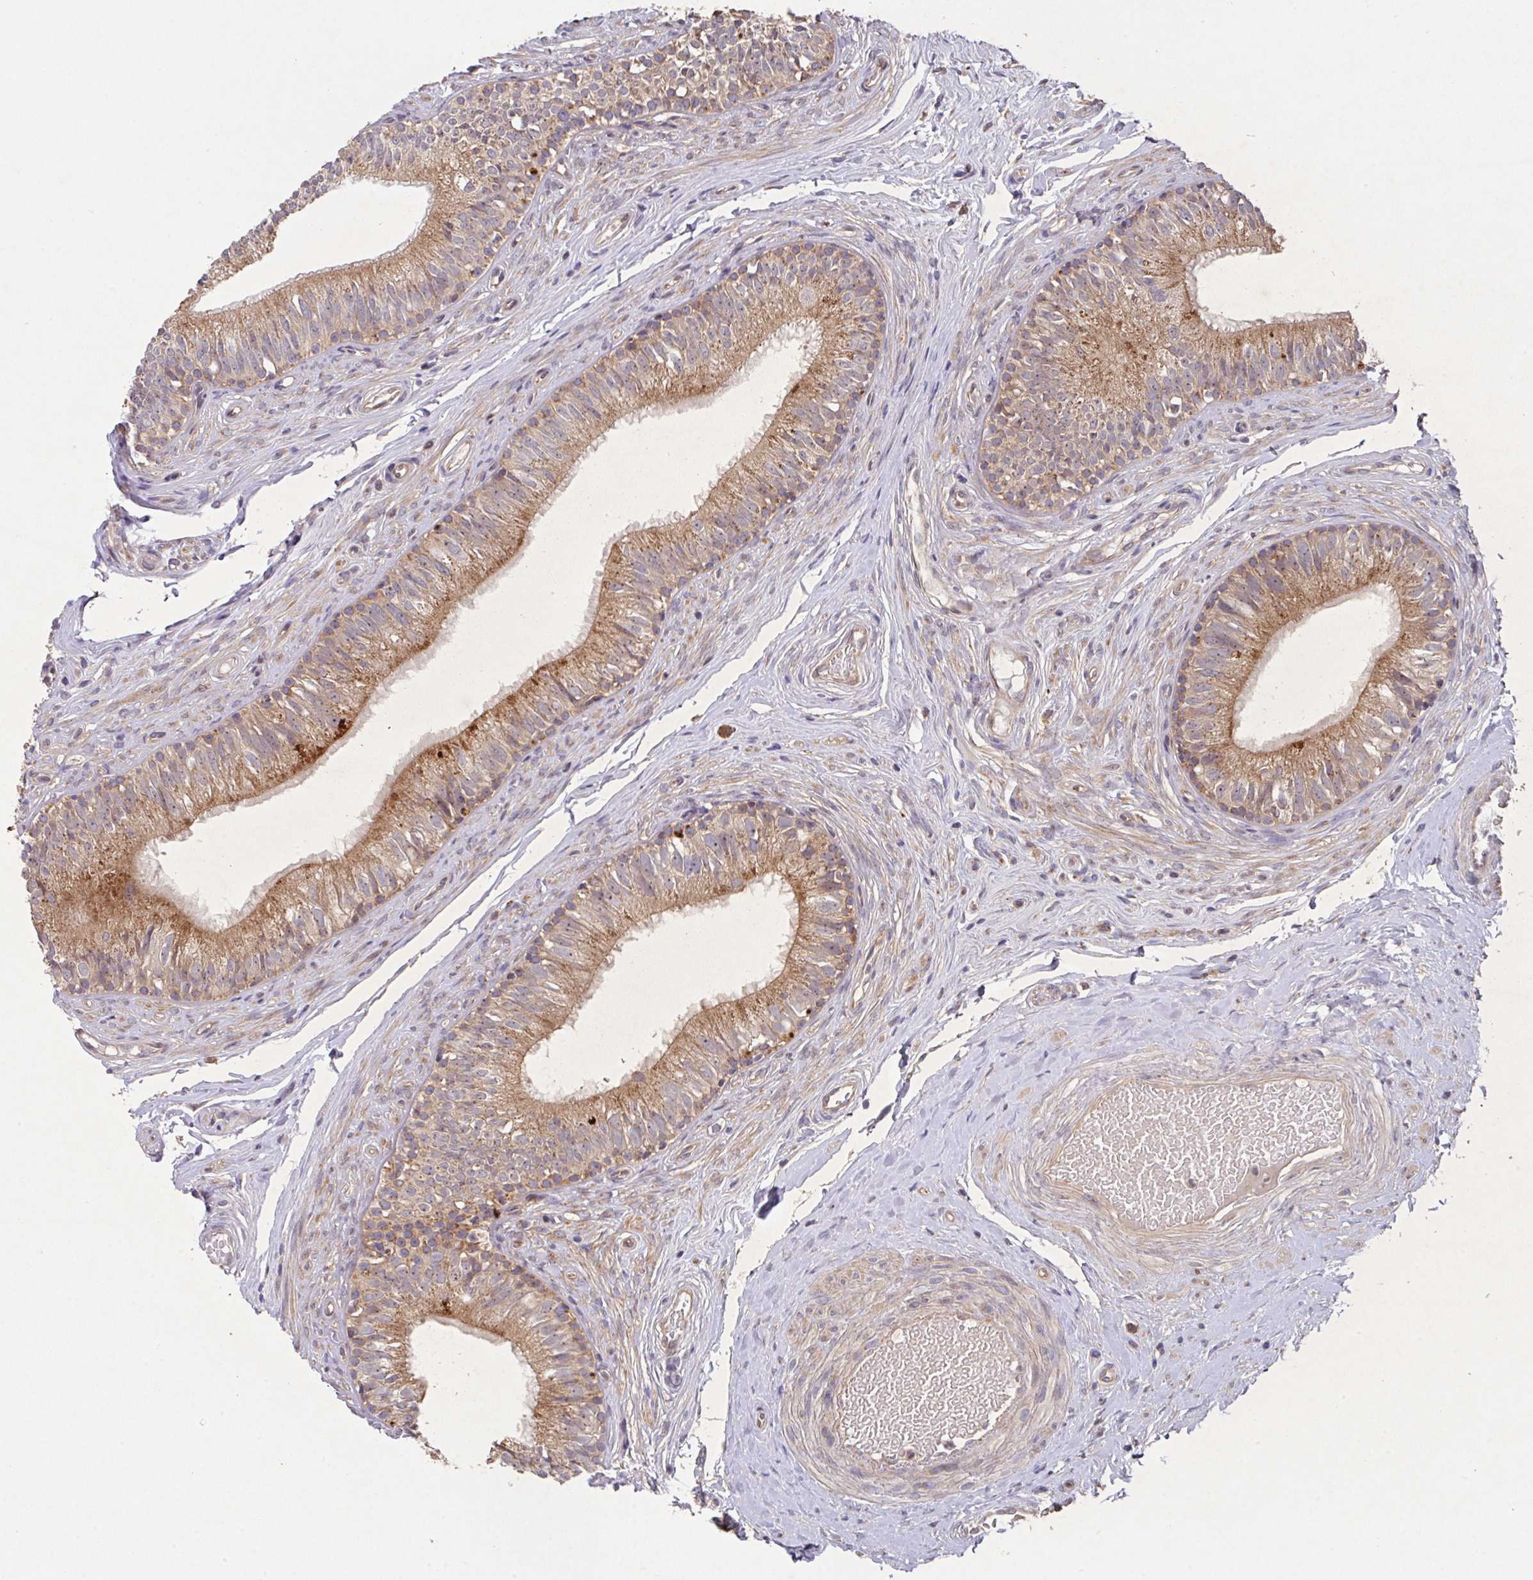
{"staining": {"intensity": "moderate", "quantity": ">75%", "location": "cytoplasmic/membranous"}, "tissue": "epididymis", "cell_type": "Glandular cells", "image_type": "normal", "snomed": [{"axis": "morphology", "description": "Normal tissue, NOS"}, {"axis": "morphology", "description": "Seminoma, NOS"}, {"axis": "topography", "description": "Testis"}, {"axis": "topography", "description": "Epididymis"}], "caption": "Glandular cells reveal moderate cytoplasmic/membranous staining in approximately >75% of cells in unremarkable epididymis. (DAB = brown stain, brightfield microscopy at high magnification).", "gene": "TRIM14", "patient": {"sex": "male", "age": 45}}